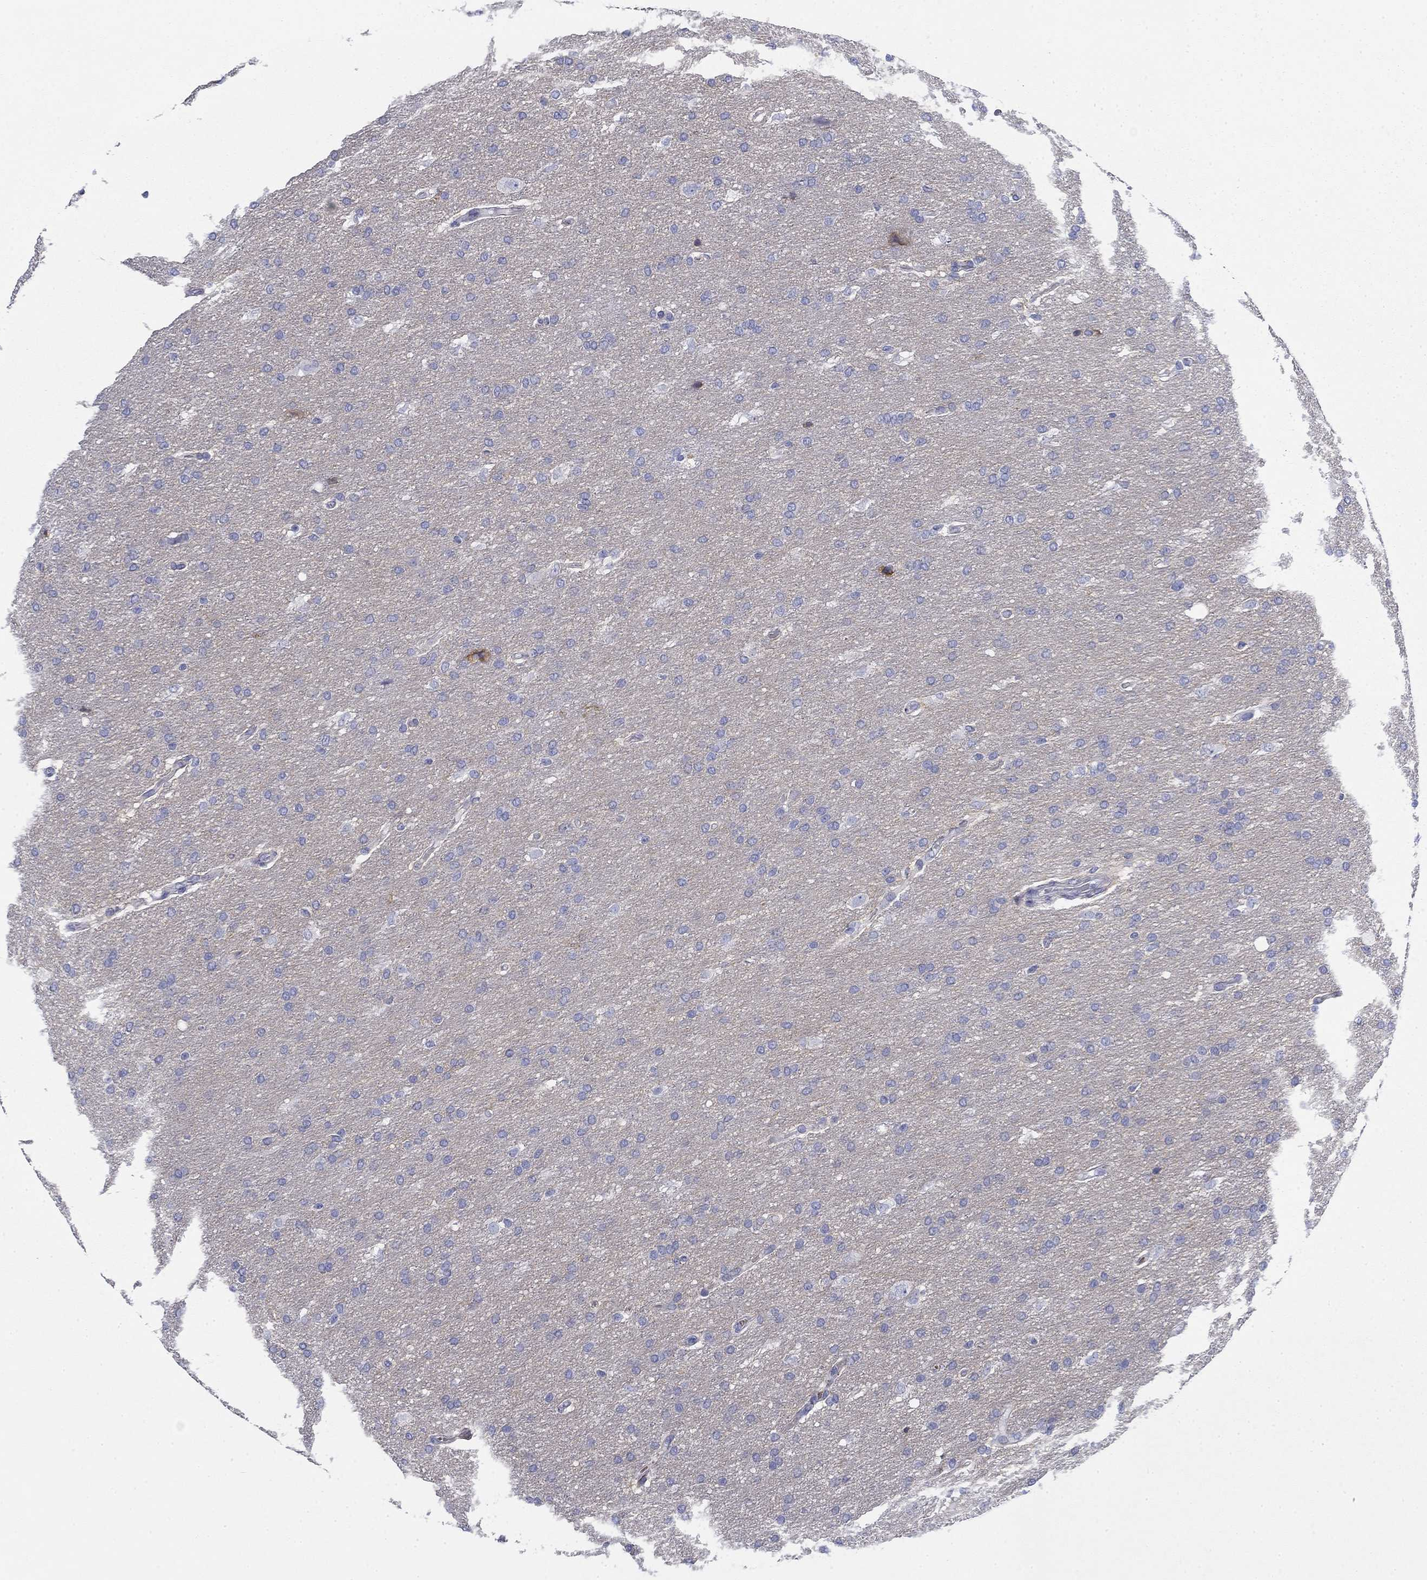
{"staining": {"intensity": "negative", "quantity": "none", "location": "none"}, "tissue": "glioma", "cell_type": "Tumor cells", "image_type": "cancer", "snomed": [{"axis": "morphology", "description": "Glioma, malignant, Low grade"}, {"axis": "topography", "description": "Brain"}], "caption": "The IHC histopathology image has no significant staining in tumor cells of malignant low-grade glioma tissue.", "gene": "GPC1", "patient": {"sex": "female", "age": 37}}